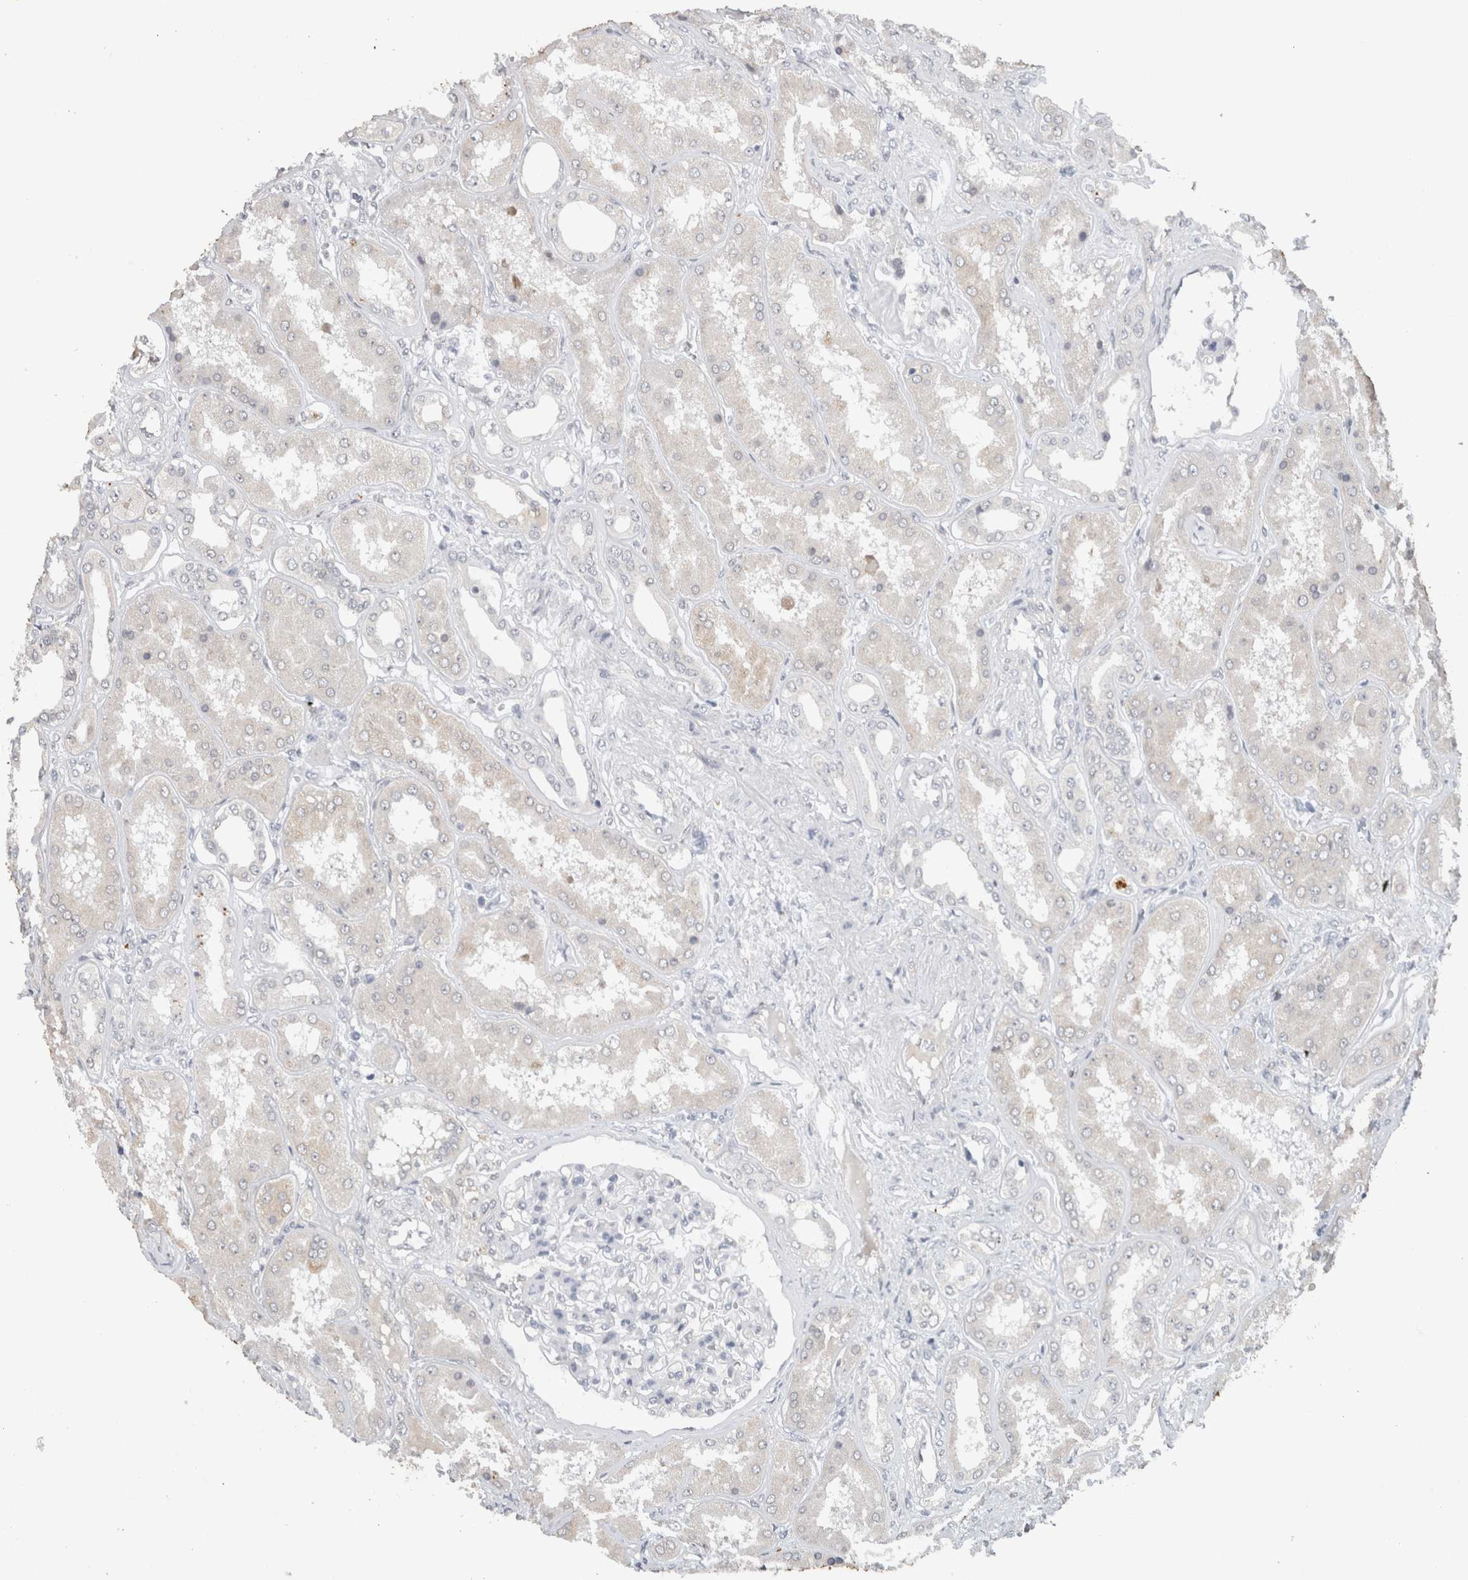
{"staining": {"intensity": "negative", "quantity": "none", "location": "none"}, "tissue": "kidney", "cell_type": "Cells in glomeruli", "image_type": "normal", "snomed": [{"axis": "morphology", "description": "Normal tissue, NOS"}, {"axis": "topography", "description": "Kidney"}], "caption": "The histopathology image displays no significant expression in cells in glomeruli of kidney.", "gene": "PRXL2A", "patient": {"sex": "female", "age": 56}}